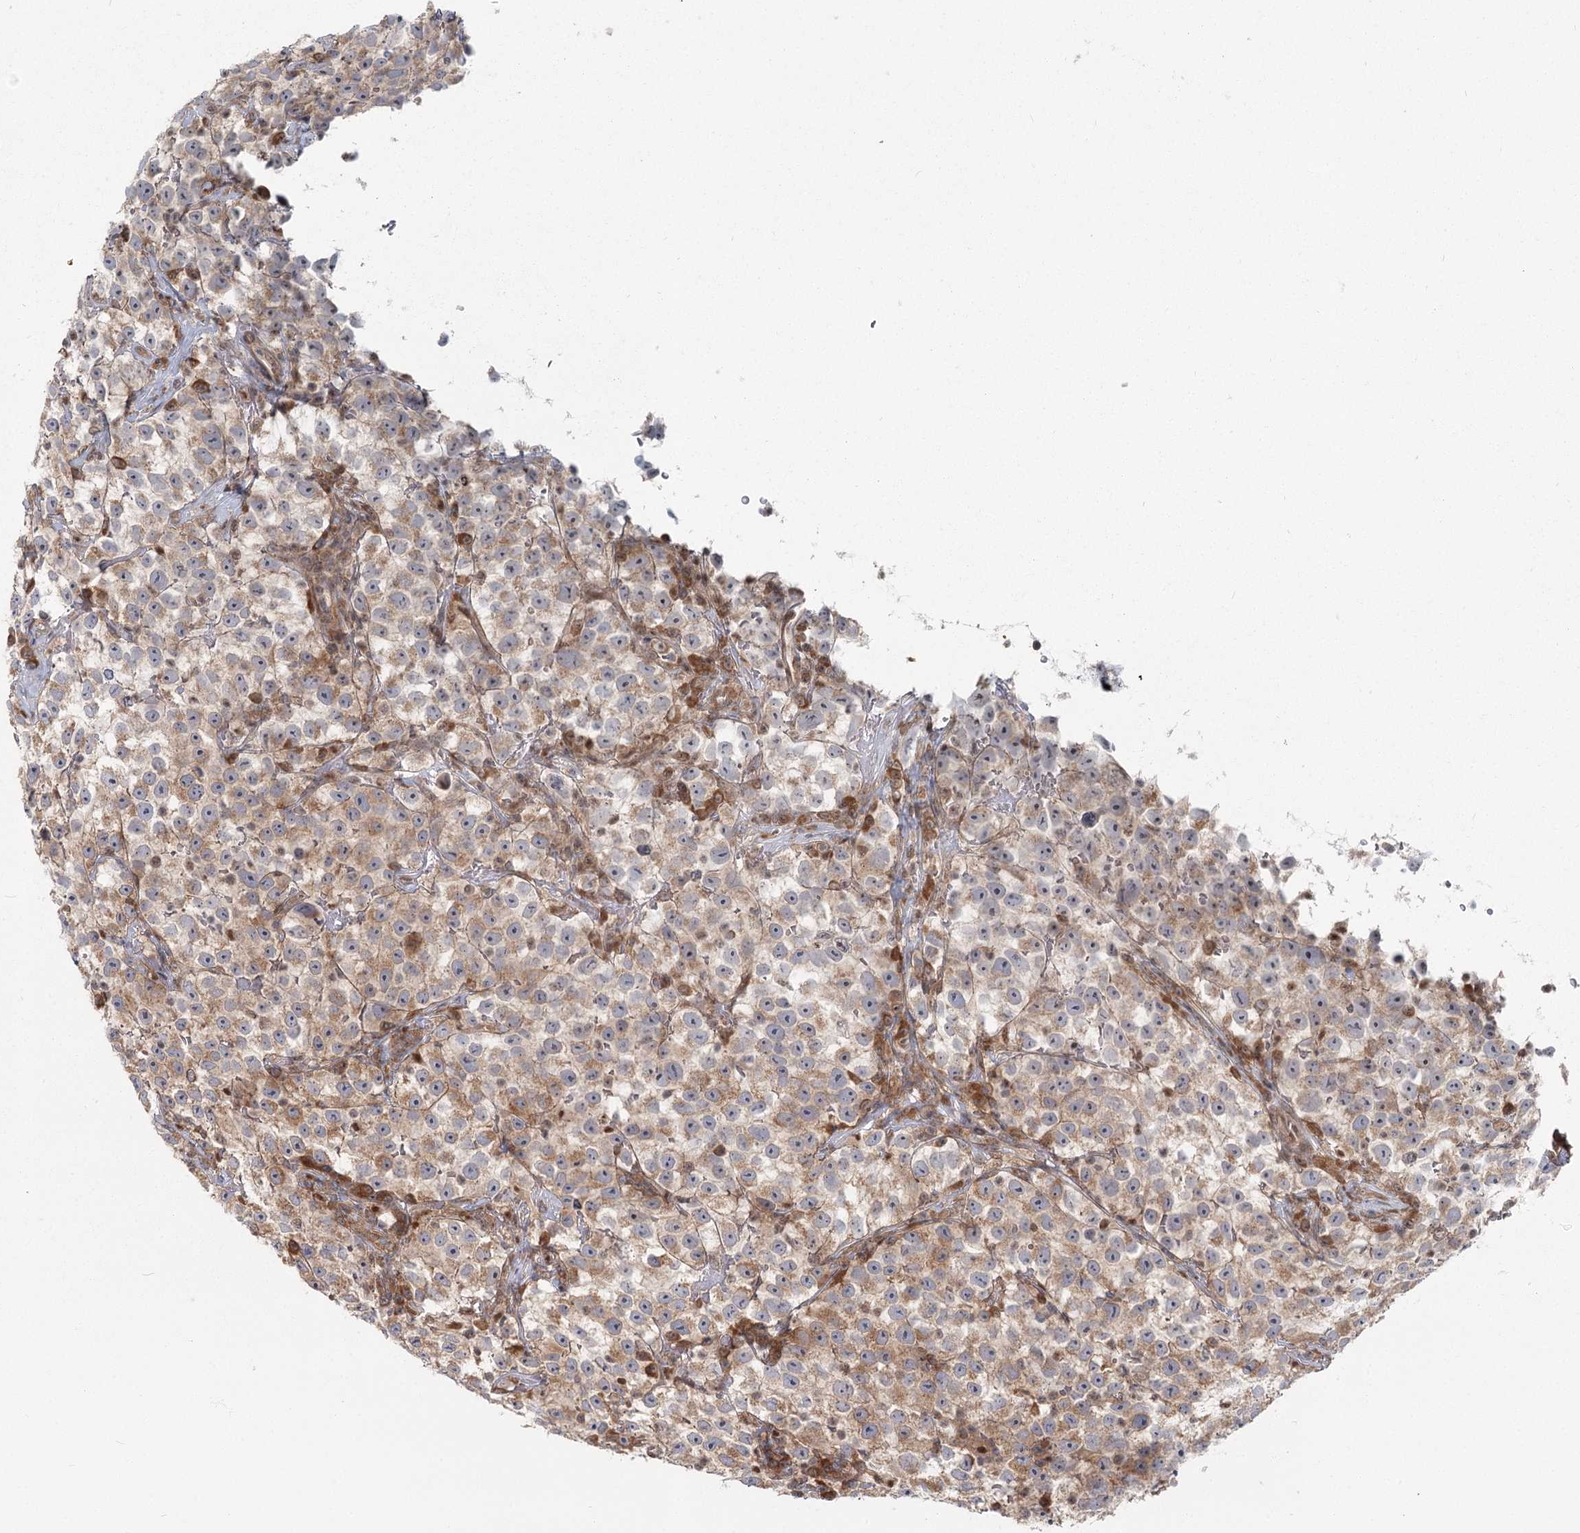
{"staining": {"intensity": "moderate", "quantity": ">75%", "location": "cytoplasmic/membranous"}, "tissue": "testis cancer", "cell_type": "Tumor cells", "image_type": "cancer", "snomed": [{"axis": "morphology", "description": "Seminoma, NOS"}, {"axis": "topography", "description": "Testis"}], "caption": "An immunohistochemistry (IHC) histopathology image of neoplastic tissue is shown. Protein staining in brown shows moderate cytoplasmic/membranous positivity in testis cancer within tumor cells. The staining was performed using DAB (3,3'-diaminobenzidine), with brown indicating positive protein expression. Nuclei are stained blue with hematoxylin.", "gene": "THNSL1", "patient": {"sex": "male", "age": 22}}